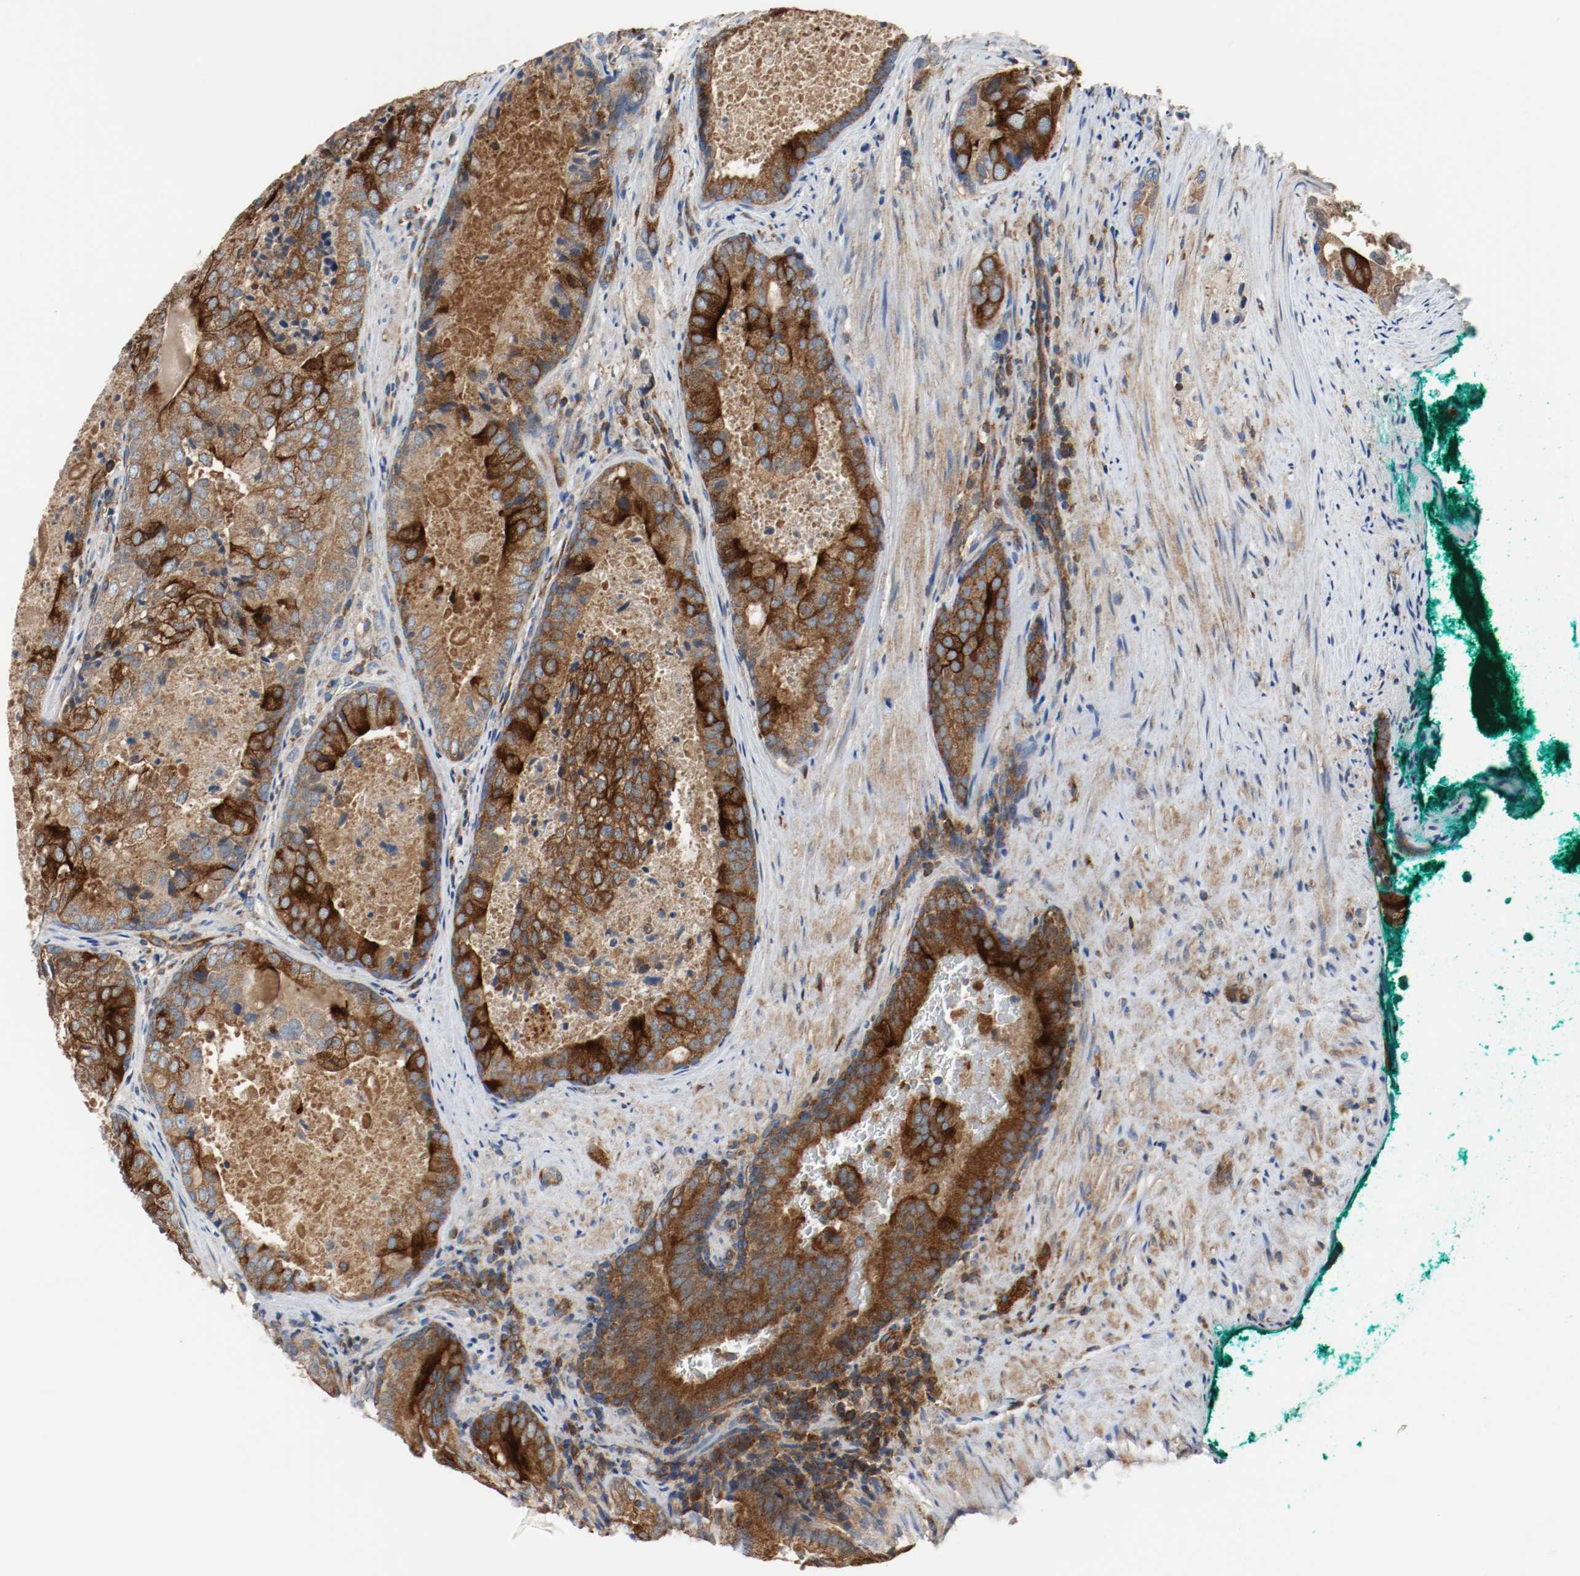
{"staining": {"intensity": "strong", "quantity": ">75%", "location": "cytoplasmic/membranous"}, "tissue": "prostate cancer", "cell_type": "Tumor cells", "image_type": "cancer", "snomed": [{"axis": "morphology", "description": "Adenocarcinoma, High grade"}, {"axis": "topography", "description": "Prostate"}], "caption": "The micrograph shows a brown stain indicating the presence of a protein in the cytoplasmic/membranous of tumor cells in prostate cancer. (brown staining indicates protein expression, while blue staining denotes nuclei).", "gene": "TUBA3D", "patient": {"sex": "male", "age": 66}}